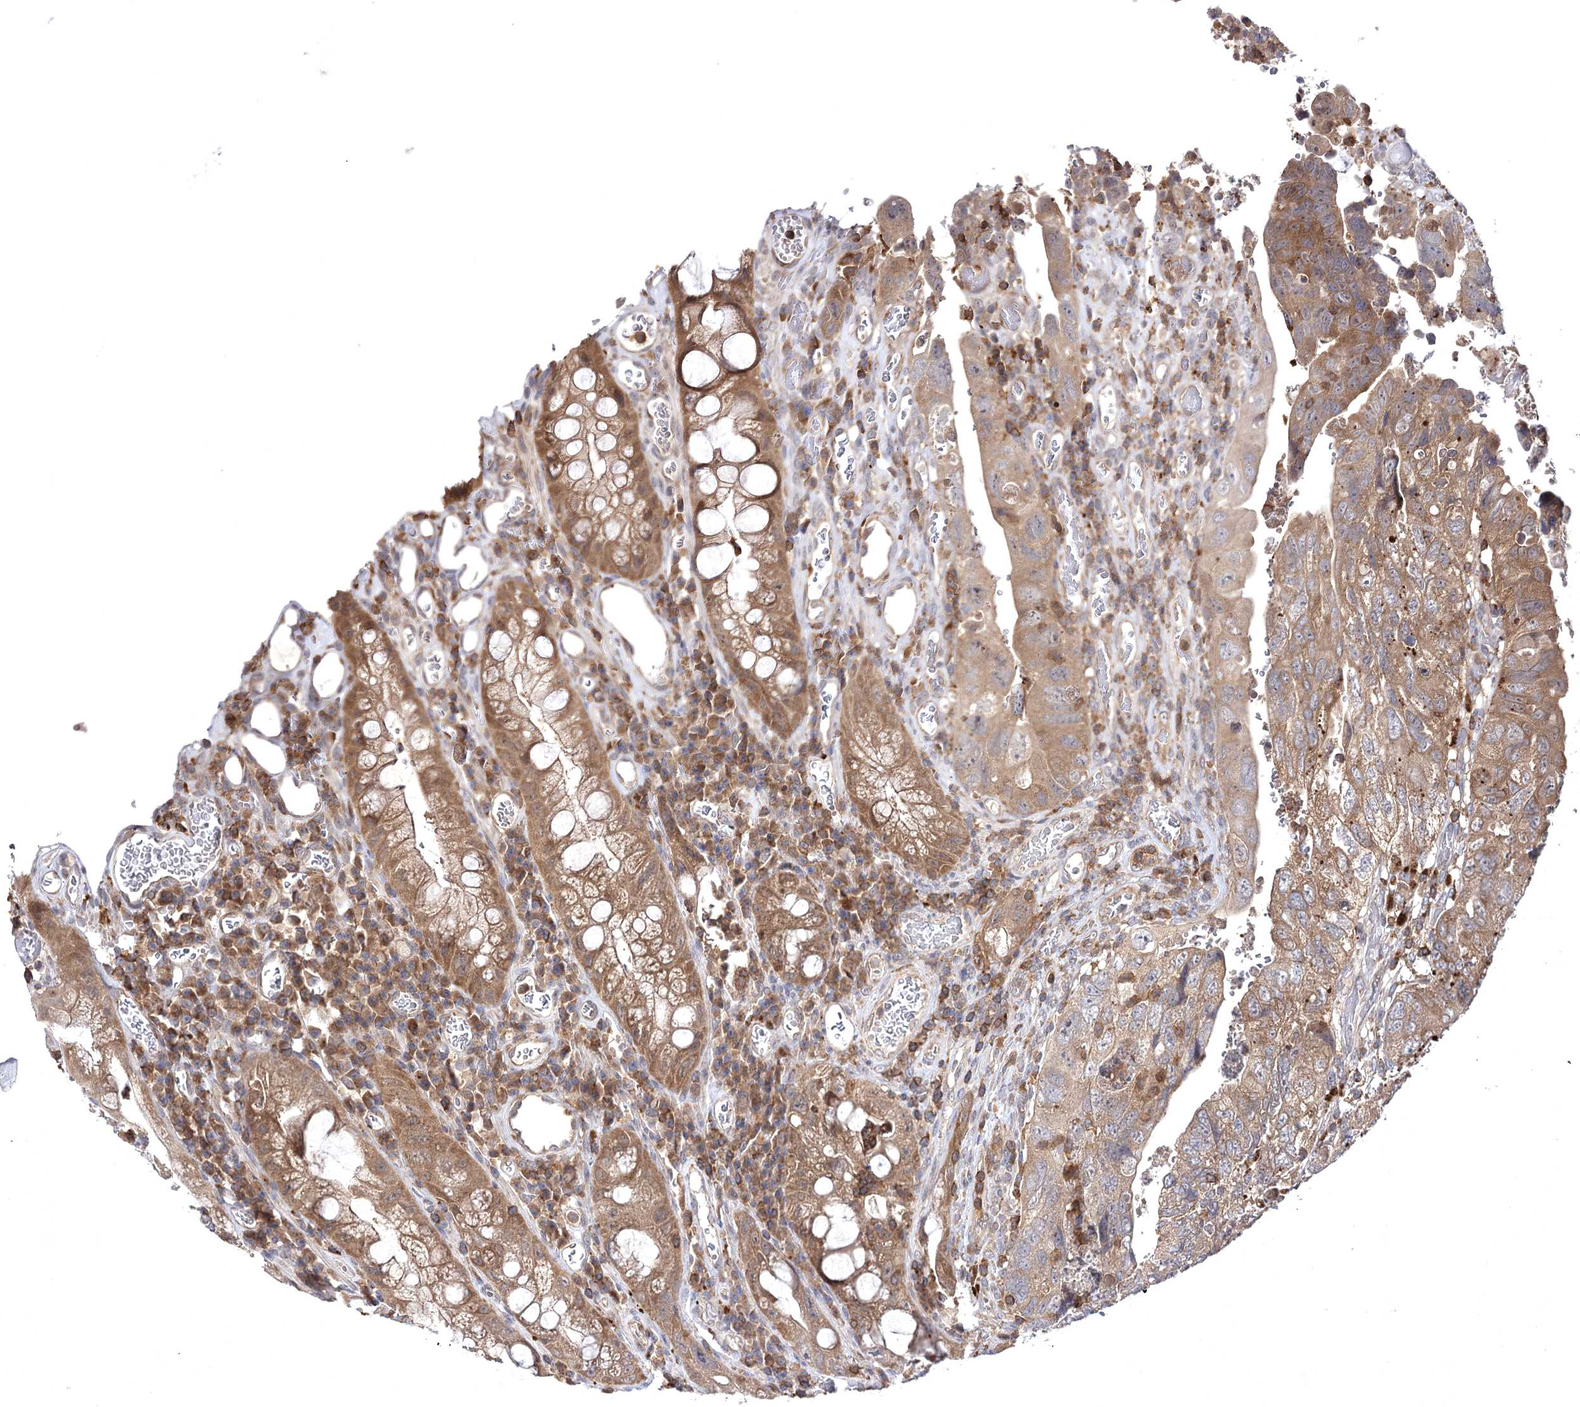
{"staining": {"intensity": "moderate", "quantity": ">75%", "location": "cytoplasmic/membranous"}, "tissue": "colorectal cancer", "cell_type": "Tumor cells", "image_type": "cancer", "snomed": [{"axis": "morphology", "description": "Adenocarcinoma, NOS"}, {"axis": "topography", "description": "Rectum"}], "caption": "Moderate cytoplasmic/membranous protein expression is present in about >75% of tumor cells in adenocarcinoma (colorectal).", "gene": "BCR", "patient": {"sex": "male", "age": 63}}